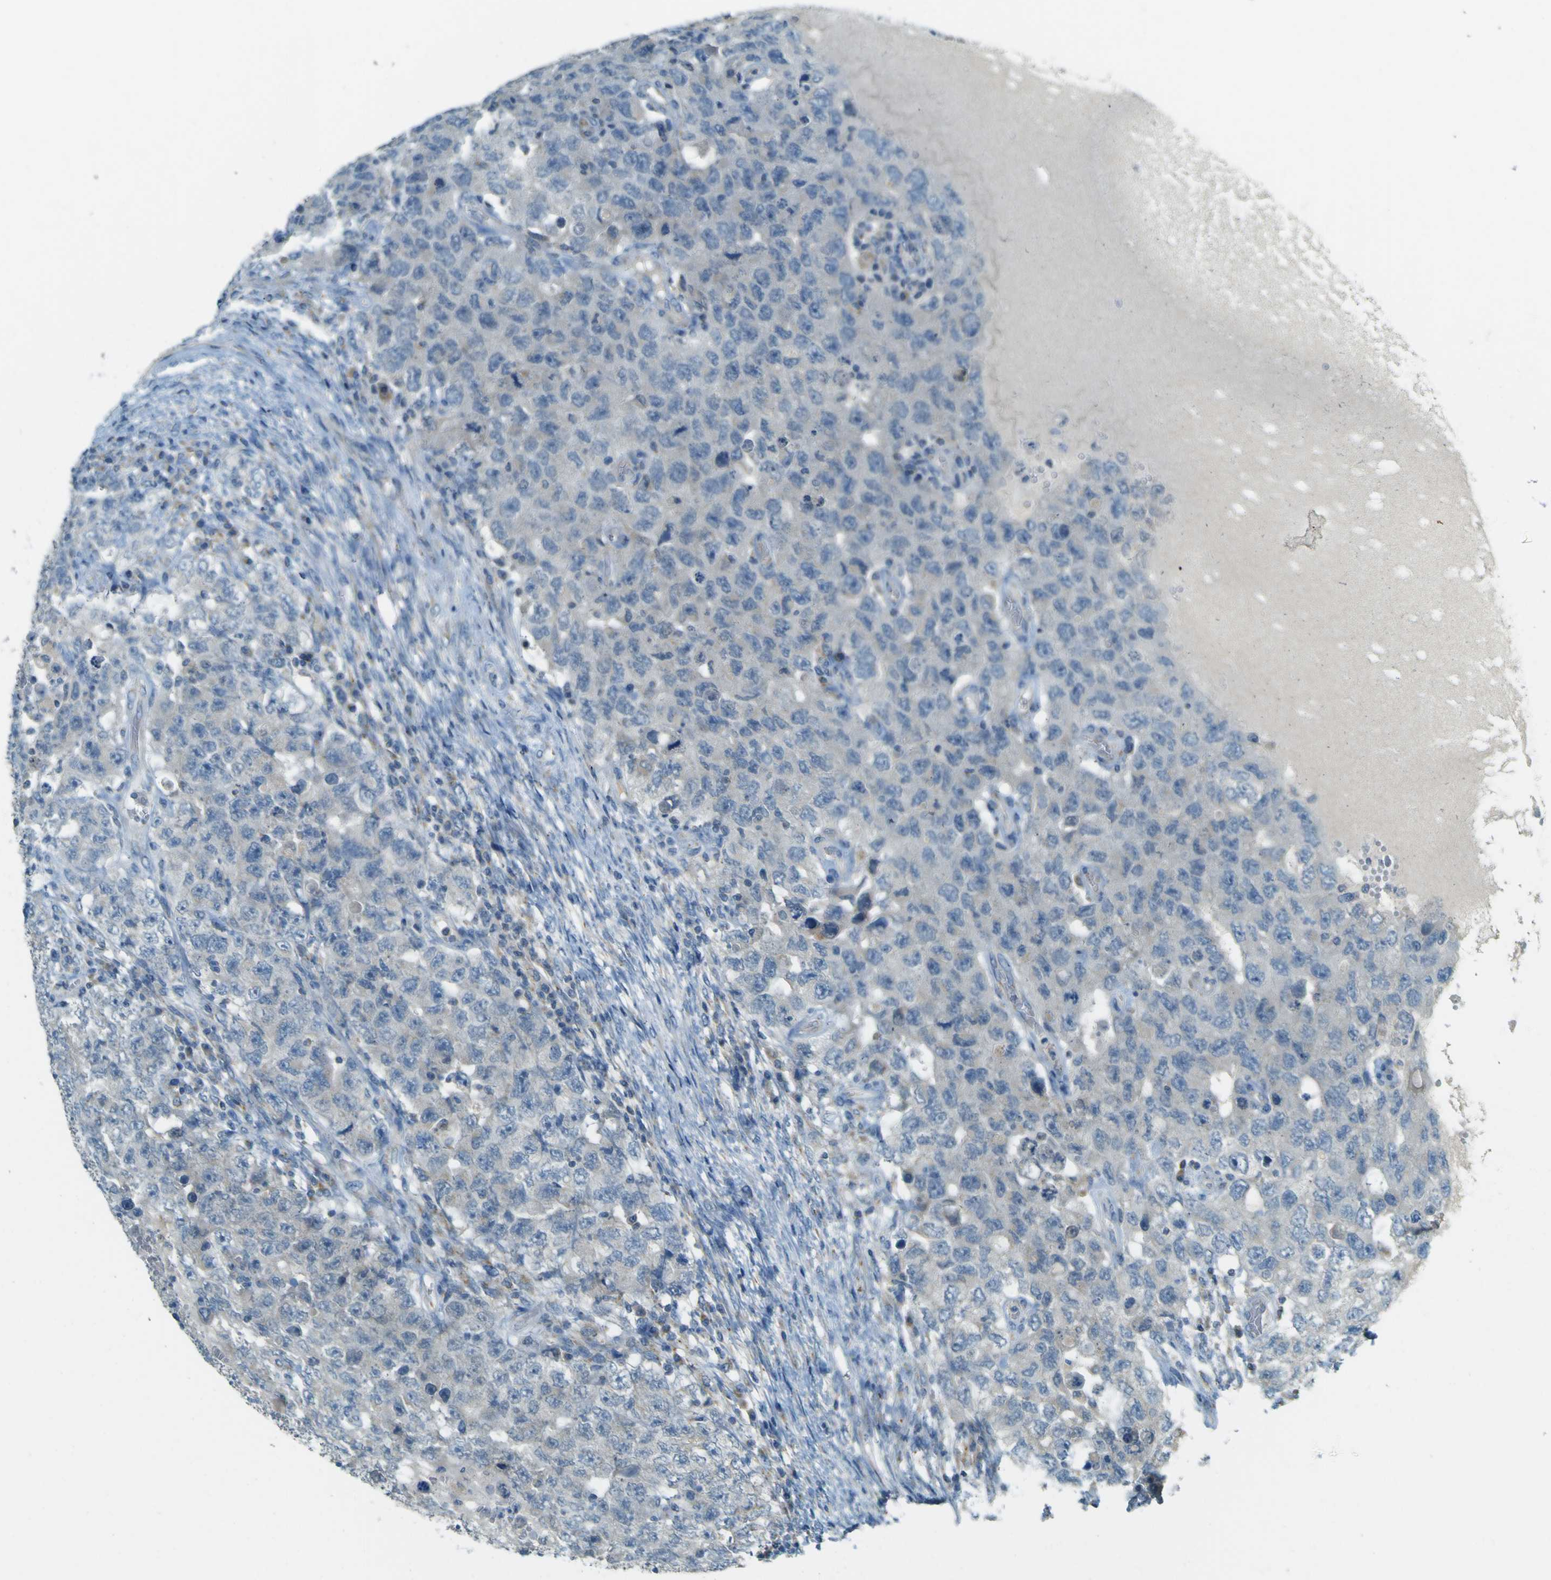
{"staining": {"intensity": "negative", "quantity": "none", "location": "none"}, "tissue": "testis cancer", "cell_type": "Tumor cells", "image_type": "cancer", "snomed": [{"axis": "morphology", "description": "Carcinoma, Embryonal, NOS"}, {"axis": "topography", "description": "Testis"}], "caption": "An immunohistochemistry (IHC) photomicrograph of testis cancer (embryonal carcinoma) is shown. There is no staining in tumor cells of testis cancer (embryonal carcinoma).", "gene": "FKTN", "patient": {"sex": "male", "age": 26}}